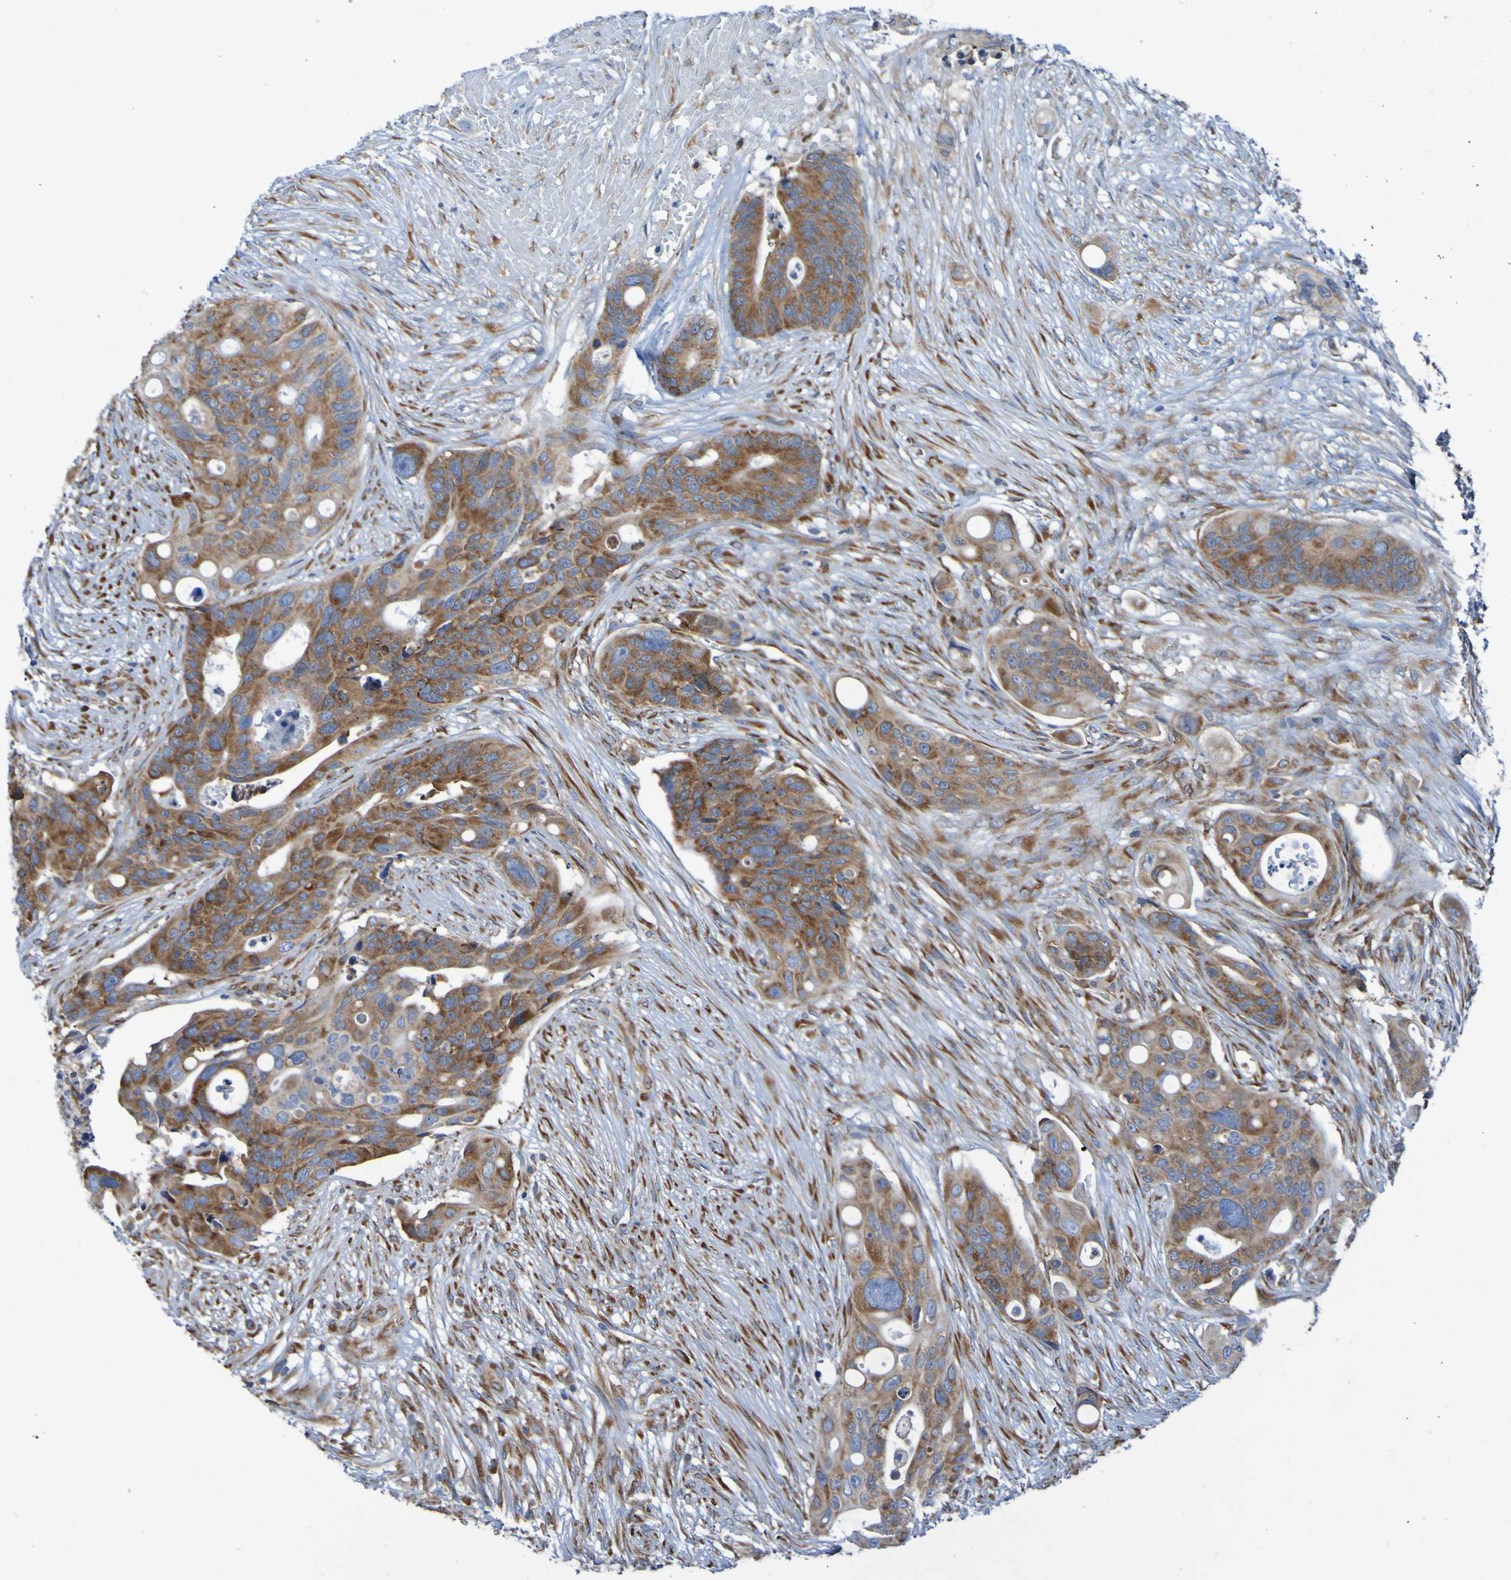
{"staining": {"intensity": "moderate", "quantity": ">75%", "location": "cytoplasmic/membranous"}, "tissue": "colorectal cancer", "cell_type": "Tumor cells", "image_type": "cancer", "snomed": [{"axis": "morphology", "description": "Adenocarcinoma, NOS"}, {"axis": "topography", "description": "Colon"}], "caption": "A micrograph showing moderate cytoplasmic/membranous positivity in approximately >75% of tumor cells in colorectal adenocarcinoma, as visualized by brown immunohistochemical staining.", "gene": "FKBP3", "patient": {"sex": "female", "age": 57}}